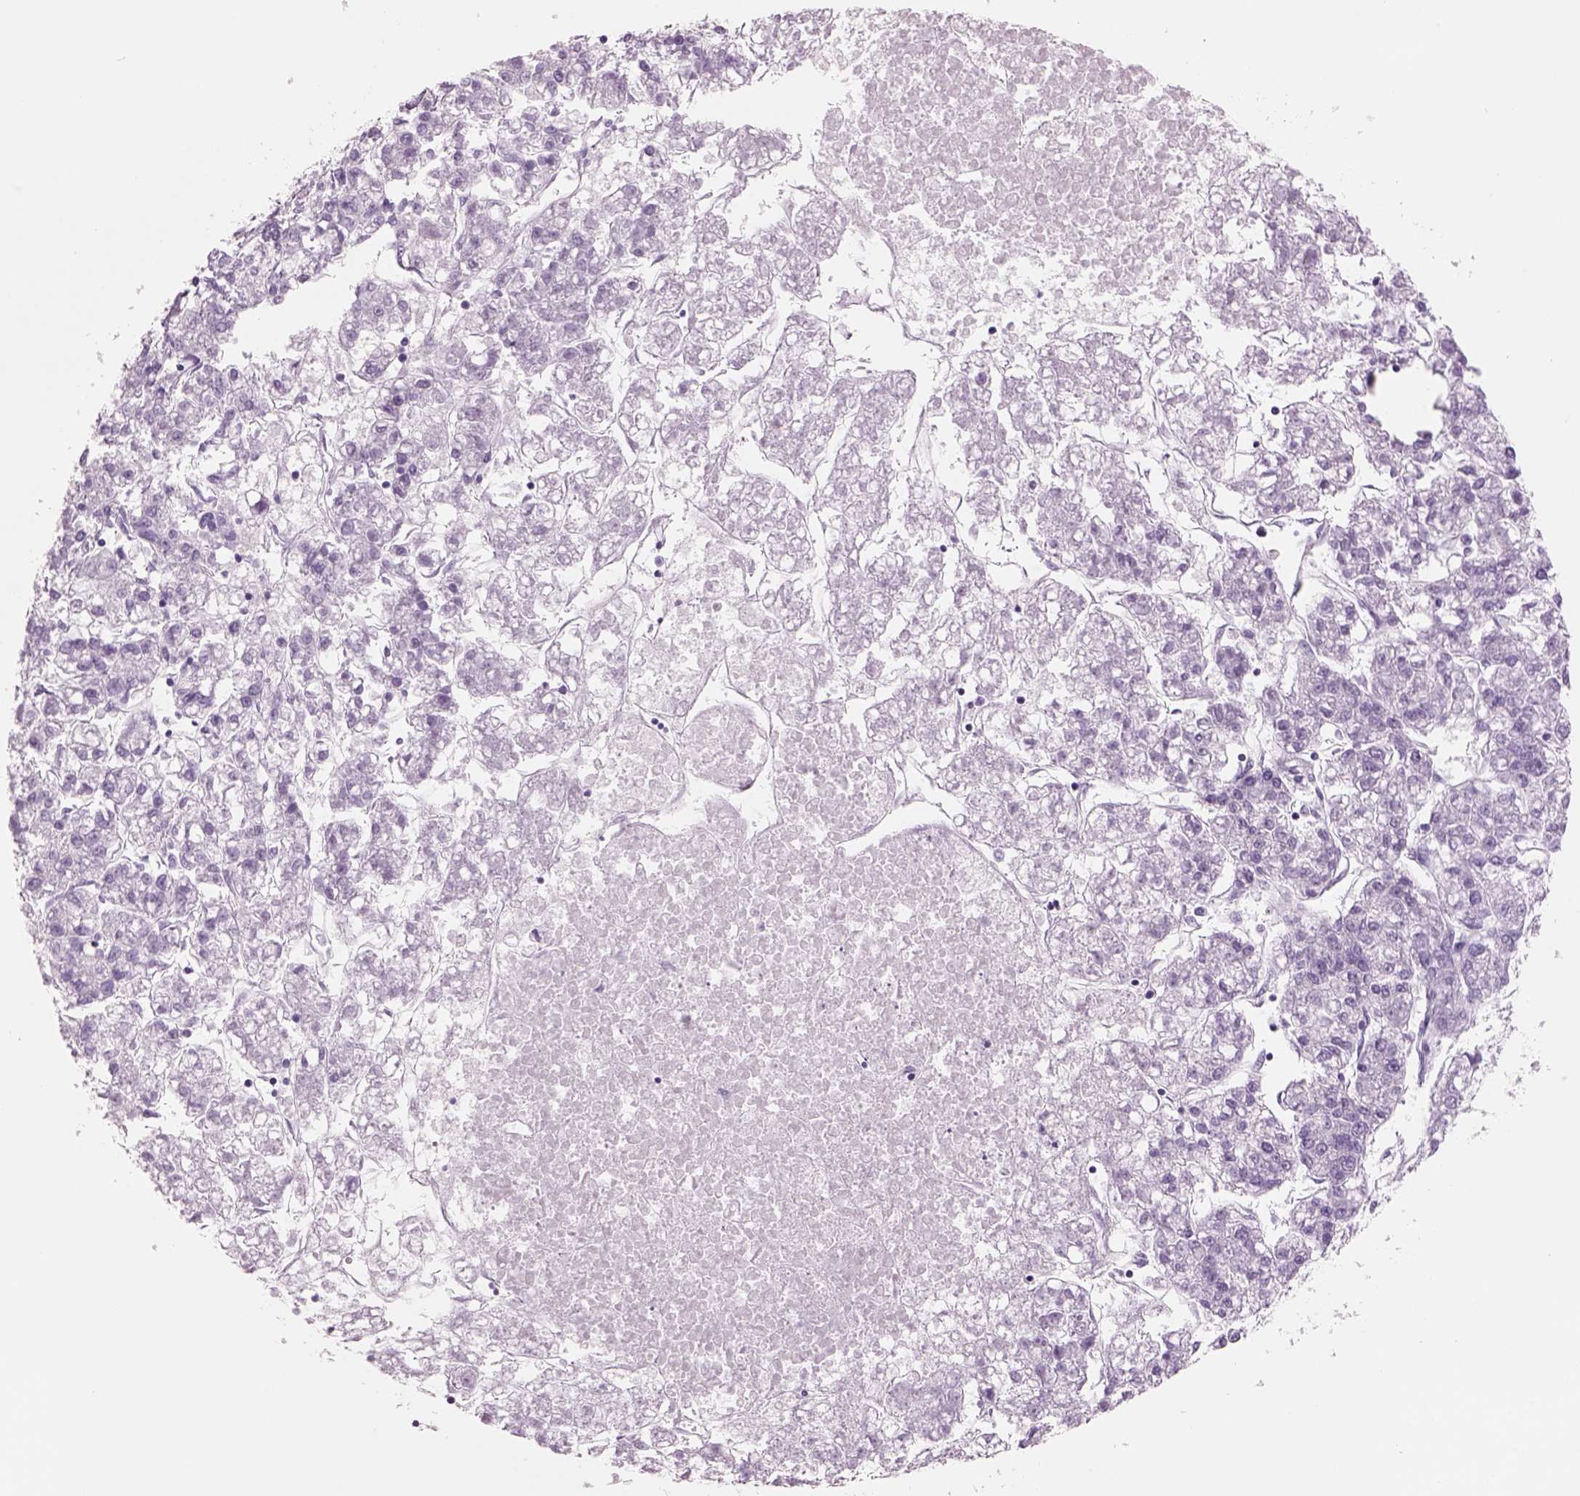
{"staining": {"intensity": "negative", "quantity": "none", "location": "none"}, "tissue": "liver cancer", "cell_type": "Tumor cells", "image_type": "cancer", "snomed": [{"axis": "morphology", "description": "Carcinoma, Hepatocellular, NOS"}, {"axis": "topography", "description": "Liver"}], "caption": "Immunohistochemistry (IHC) micrograph of neoplastic tissue: liver cancer (hepatocellular carcinoma) stained with DAB (3,3'-diaminobenzidine) reveals no significant protein staining in tumor cells. (Stains: DAB (3,3'-diaminobenzidine) IHC with hematoxylin counter stain, Microscopy: brightfield microscopy at high magnification).", "gene": "RHO", "patient": {"sex": "male", "age": 56}}